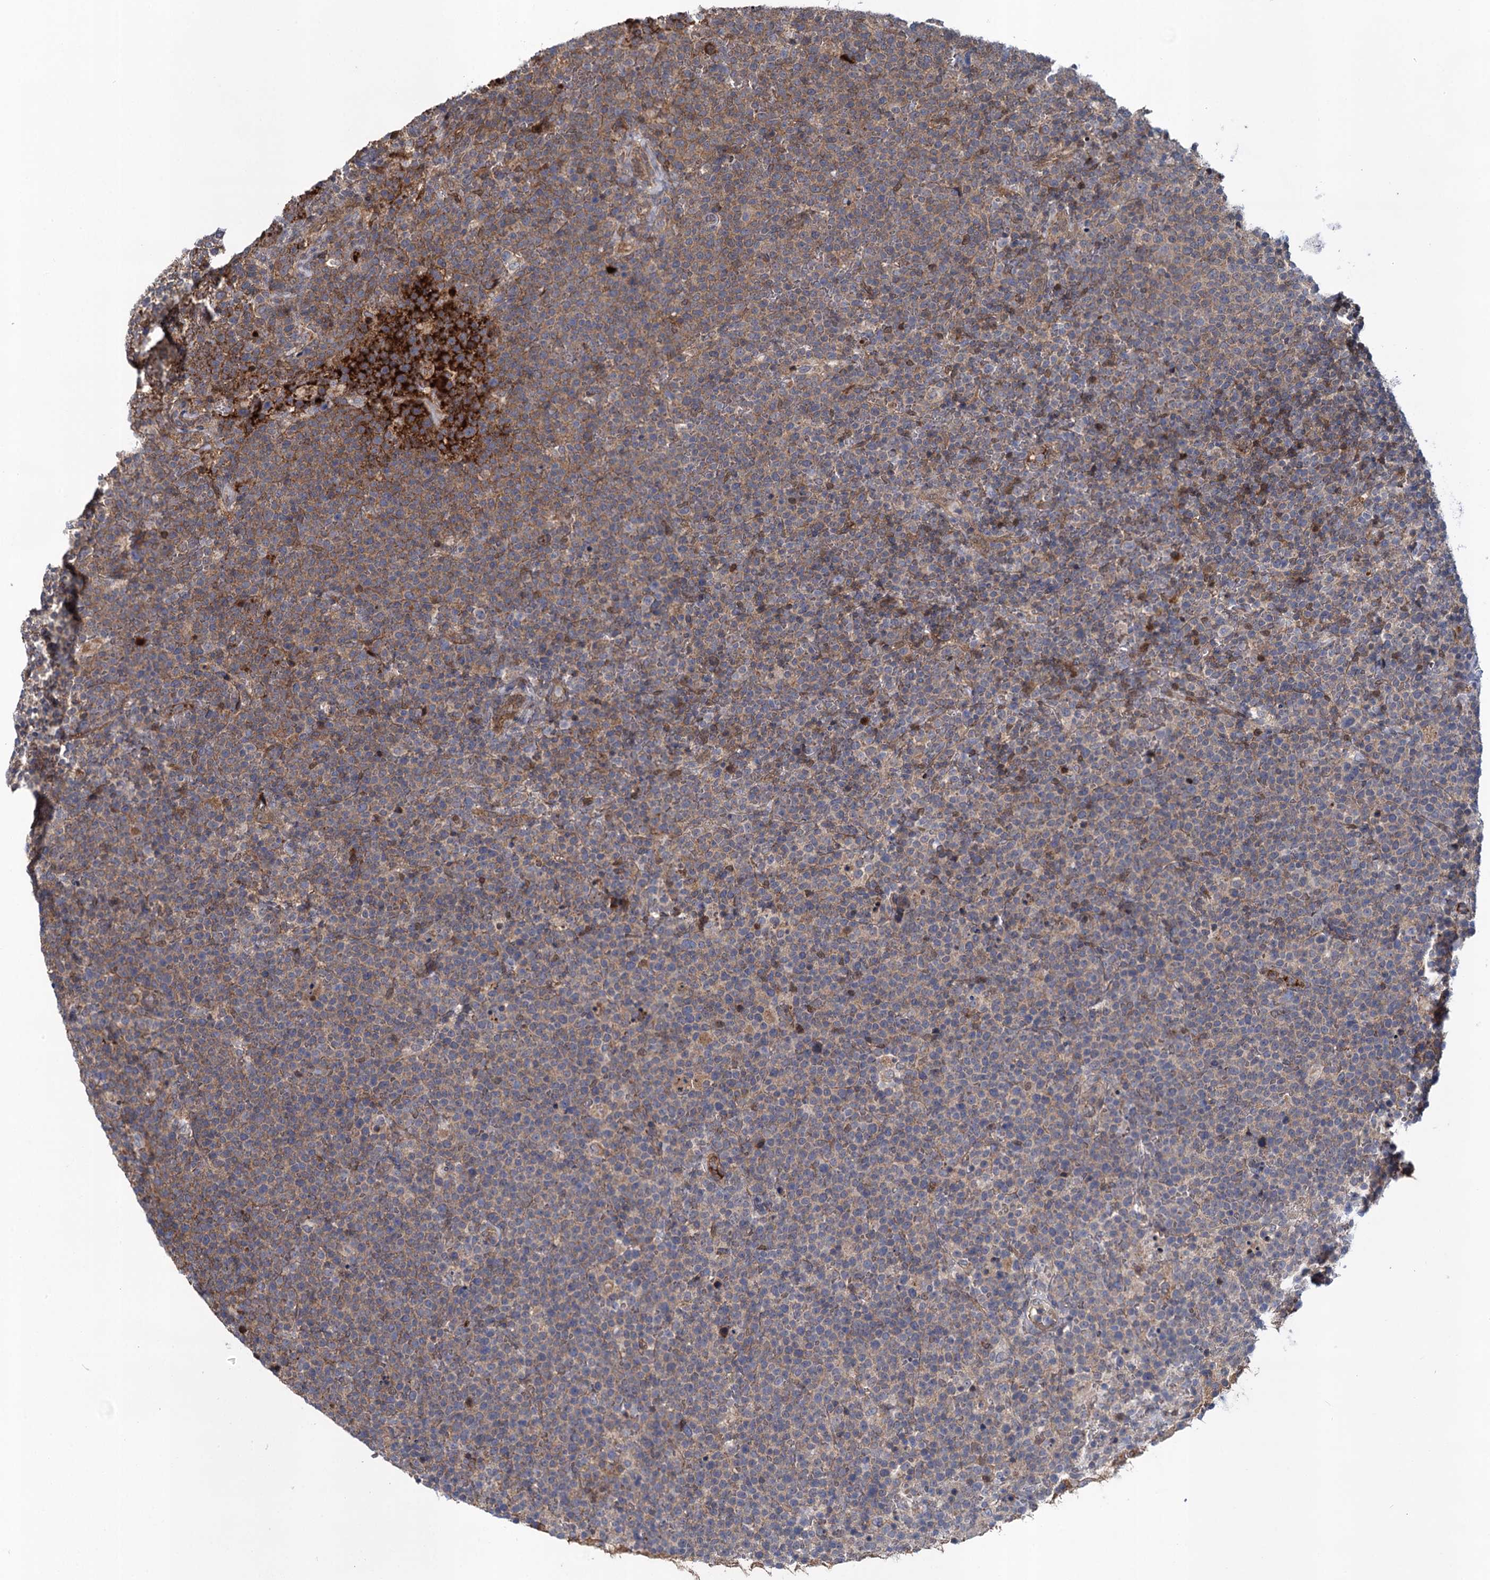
{"staining": {"intensity": "moderate", "quantity": "<25%", "location": "cytoplasmic/membranous"}, "tissue": "lymphoma", "cell_type": "Tumor cells", "image_type": "cancer", "snomed": [{"axis": "morphology", "description": "Malignant lymphoma, non-Hodgkin's type, High grade"}, {"axis": "topography", "description": "Lymph node"}], "caption": "A low amount of moderate cytoplasmic/membranous positivity is identified in about <25% of tumor cells in malignant lymphoma, non-Hodgkin's type (high-grade) tissue. (DAB (3,3'-diaminobenzidine) IHC, brown staining for protein, blue staining for nuclei).", "gene": "GLO1", "patient": {"sex": "male", "age": 61}}